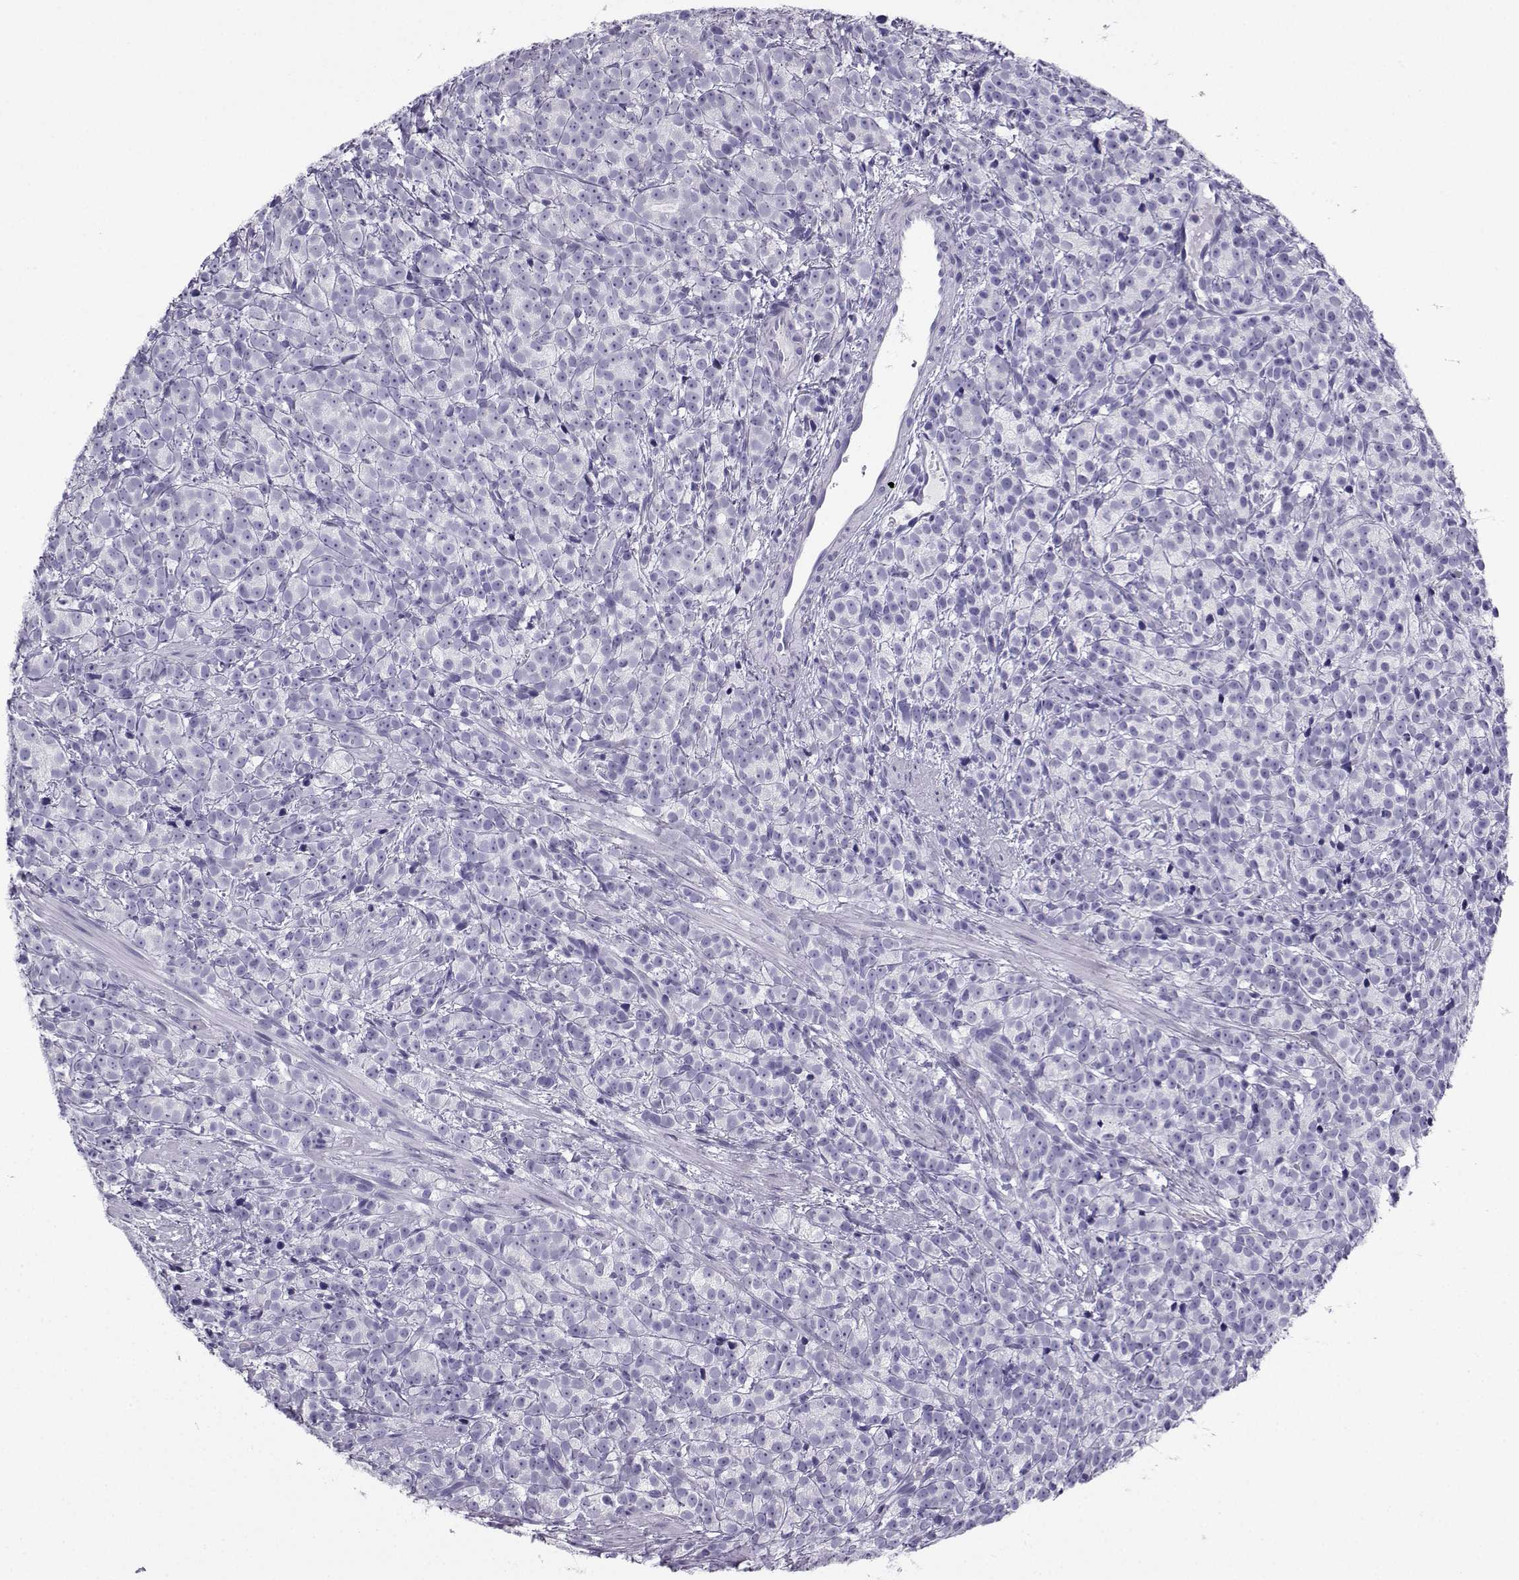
{"staining": {"intensity": "negative", "quantity": "none", "location": "none"}, "tissue": "prostate cancer", "cell_type": "Tumor cells", "image_type": "cancer", "snomed": [{"axis": "morphology", "description": "Adenocarcinoma, High grade"}, {"axis": "topography", "description": "Prostate"}], "caption": "Immunohistochemistry histopathology image of human prostate high-grade adenocarcinoma stained for a protein (brown), which reveals no staining in tumor cells.", "gene": "NEFL", "patient": {"sex": "male", "age": 53}}